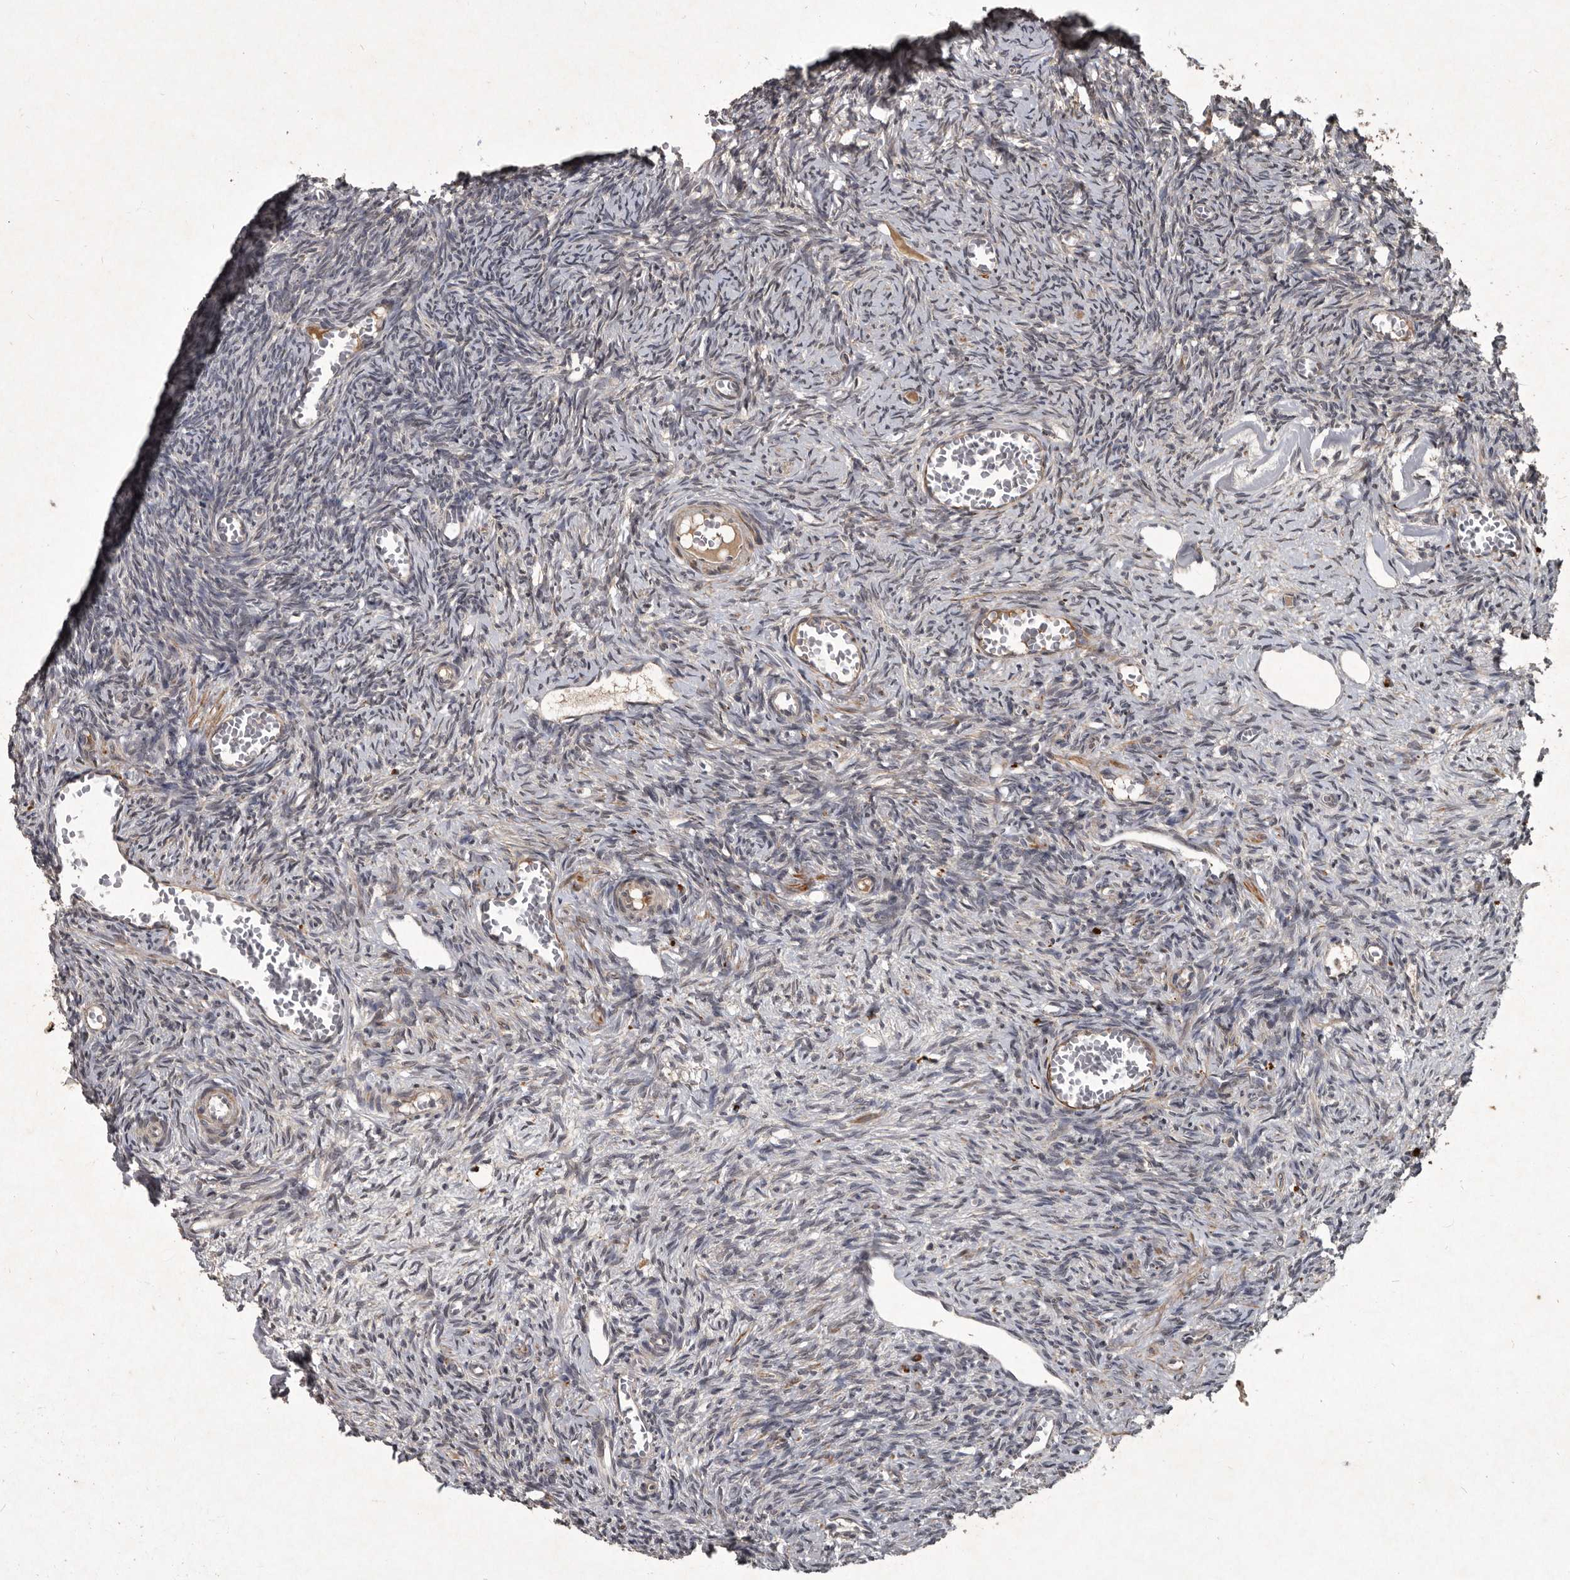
{"staining": {"intensity": "negative", "quantity": "none", "location": "none"}, "tissue": "ovary", "cell_type": "Ovarian stroma cells", "image_type": "normal", "snomed": [{"axis": "morphology", "description": "Normal tissue, NOS"}, {"axis": "topography", "description": "Ovary"}], "caption": "Immunohistochemical staining of unremarkable human ovary exhibits no significant positivity in ovarian stroma cells.", "gene": "MRPS15", "patient": {"sex": "female", "age": 27}}